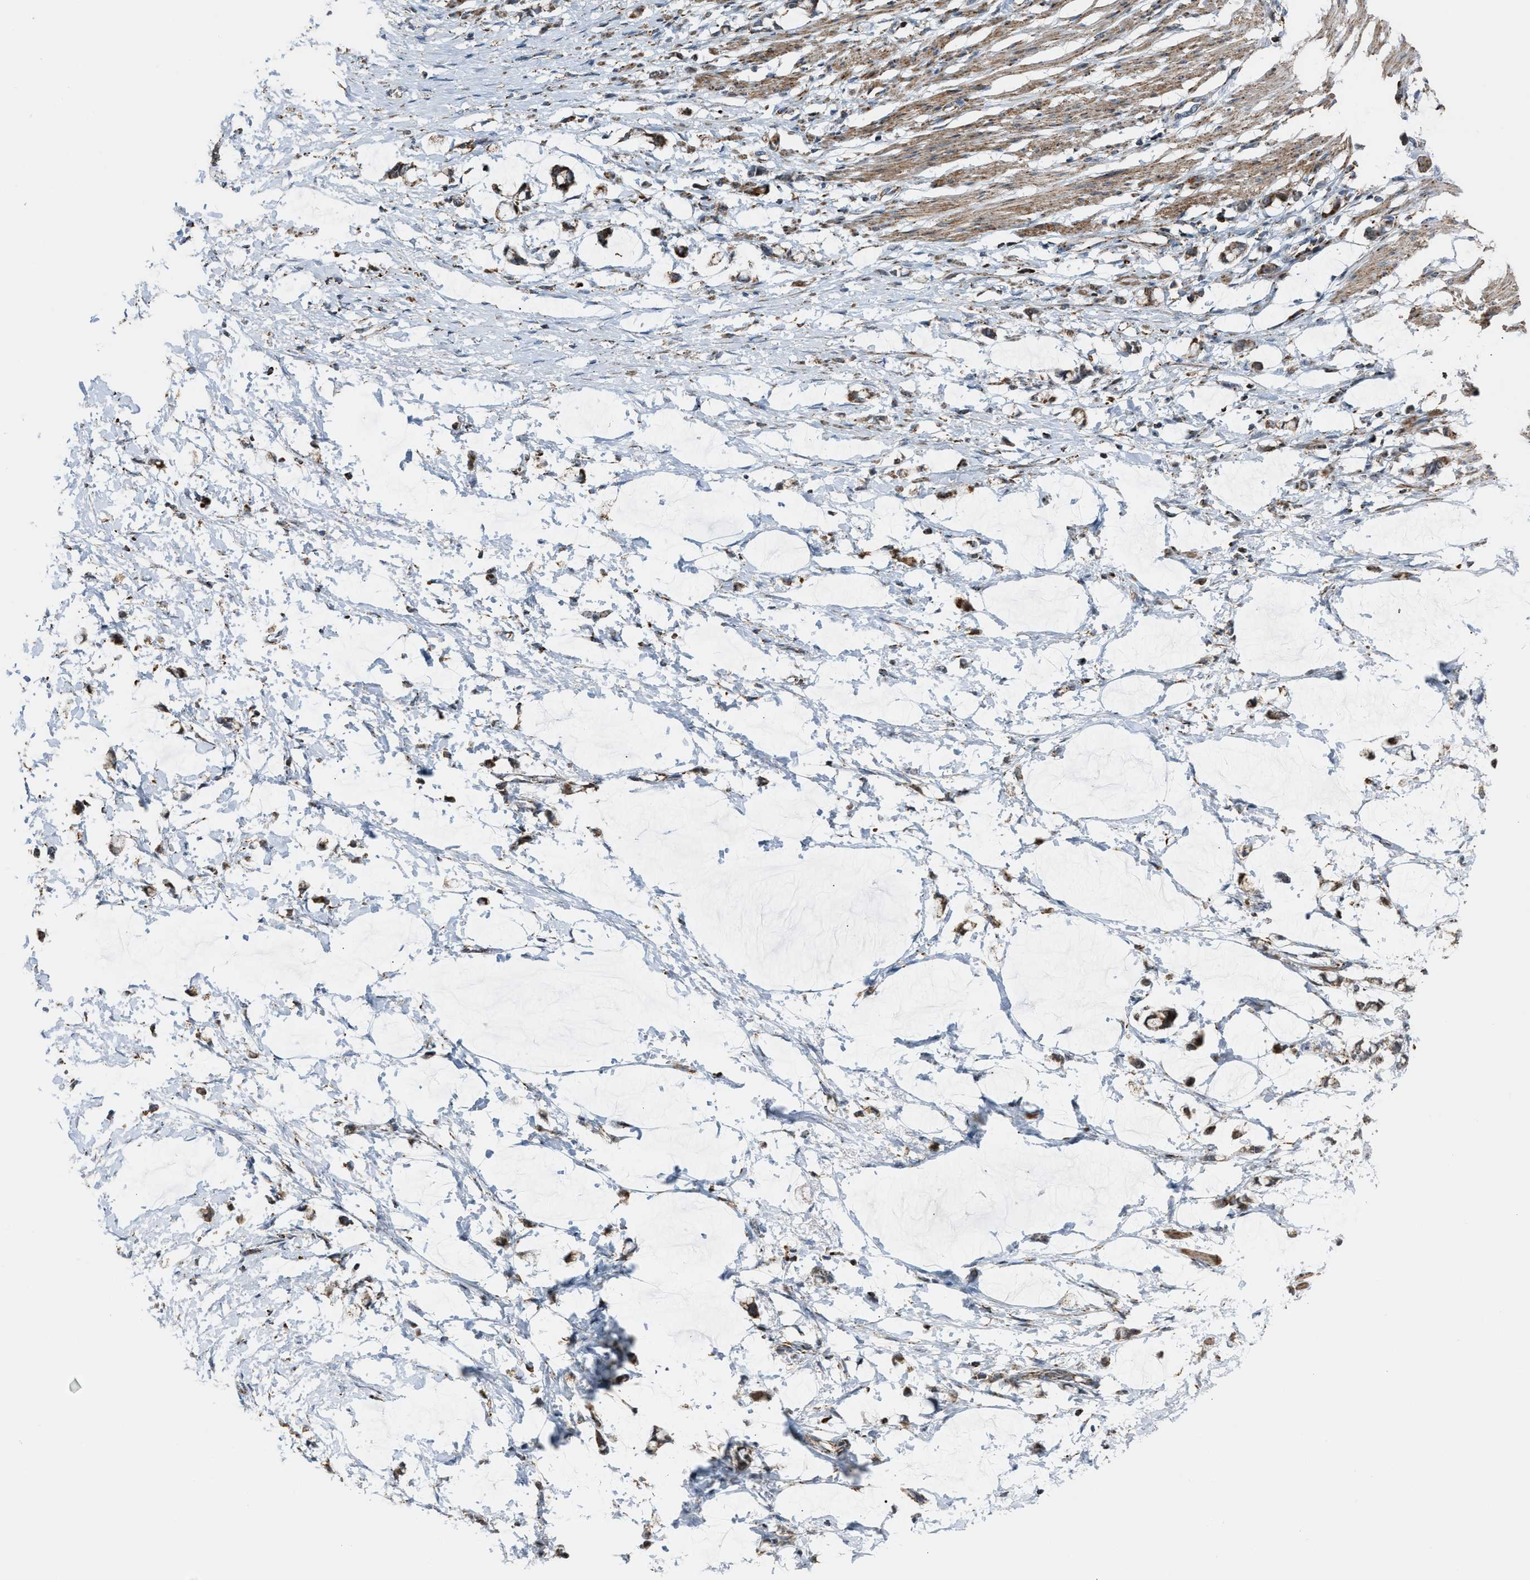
{"staining": {"intensity": "moderate", "quantity": ">75%", "location": "cytoplasmic/membranous"}, "tissue": "smooth muscle", "cell_type": "Smooth muscle cells", "image_type": "normal", "snomed": [{"axis": "morphology", "description": "Normal tissue, NOS"}, {"axis": "morphology", "description": "Adenocarcinoma, NOS"}, {"axis": "topography", "description": "Smooth muscle"}, {"axis": "topography", "description": "Colon"}], "caption": "Immunohistochemistry photomicrograph of benign human smooth muscle stained for a protein (brown), which displays medium levels of moderate cytoplasmic/membranous positivity in about >75% of smooth muscle cells.", "gene": "CHN2", "patient": {"sex": "male", "age": 14}}